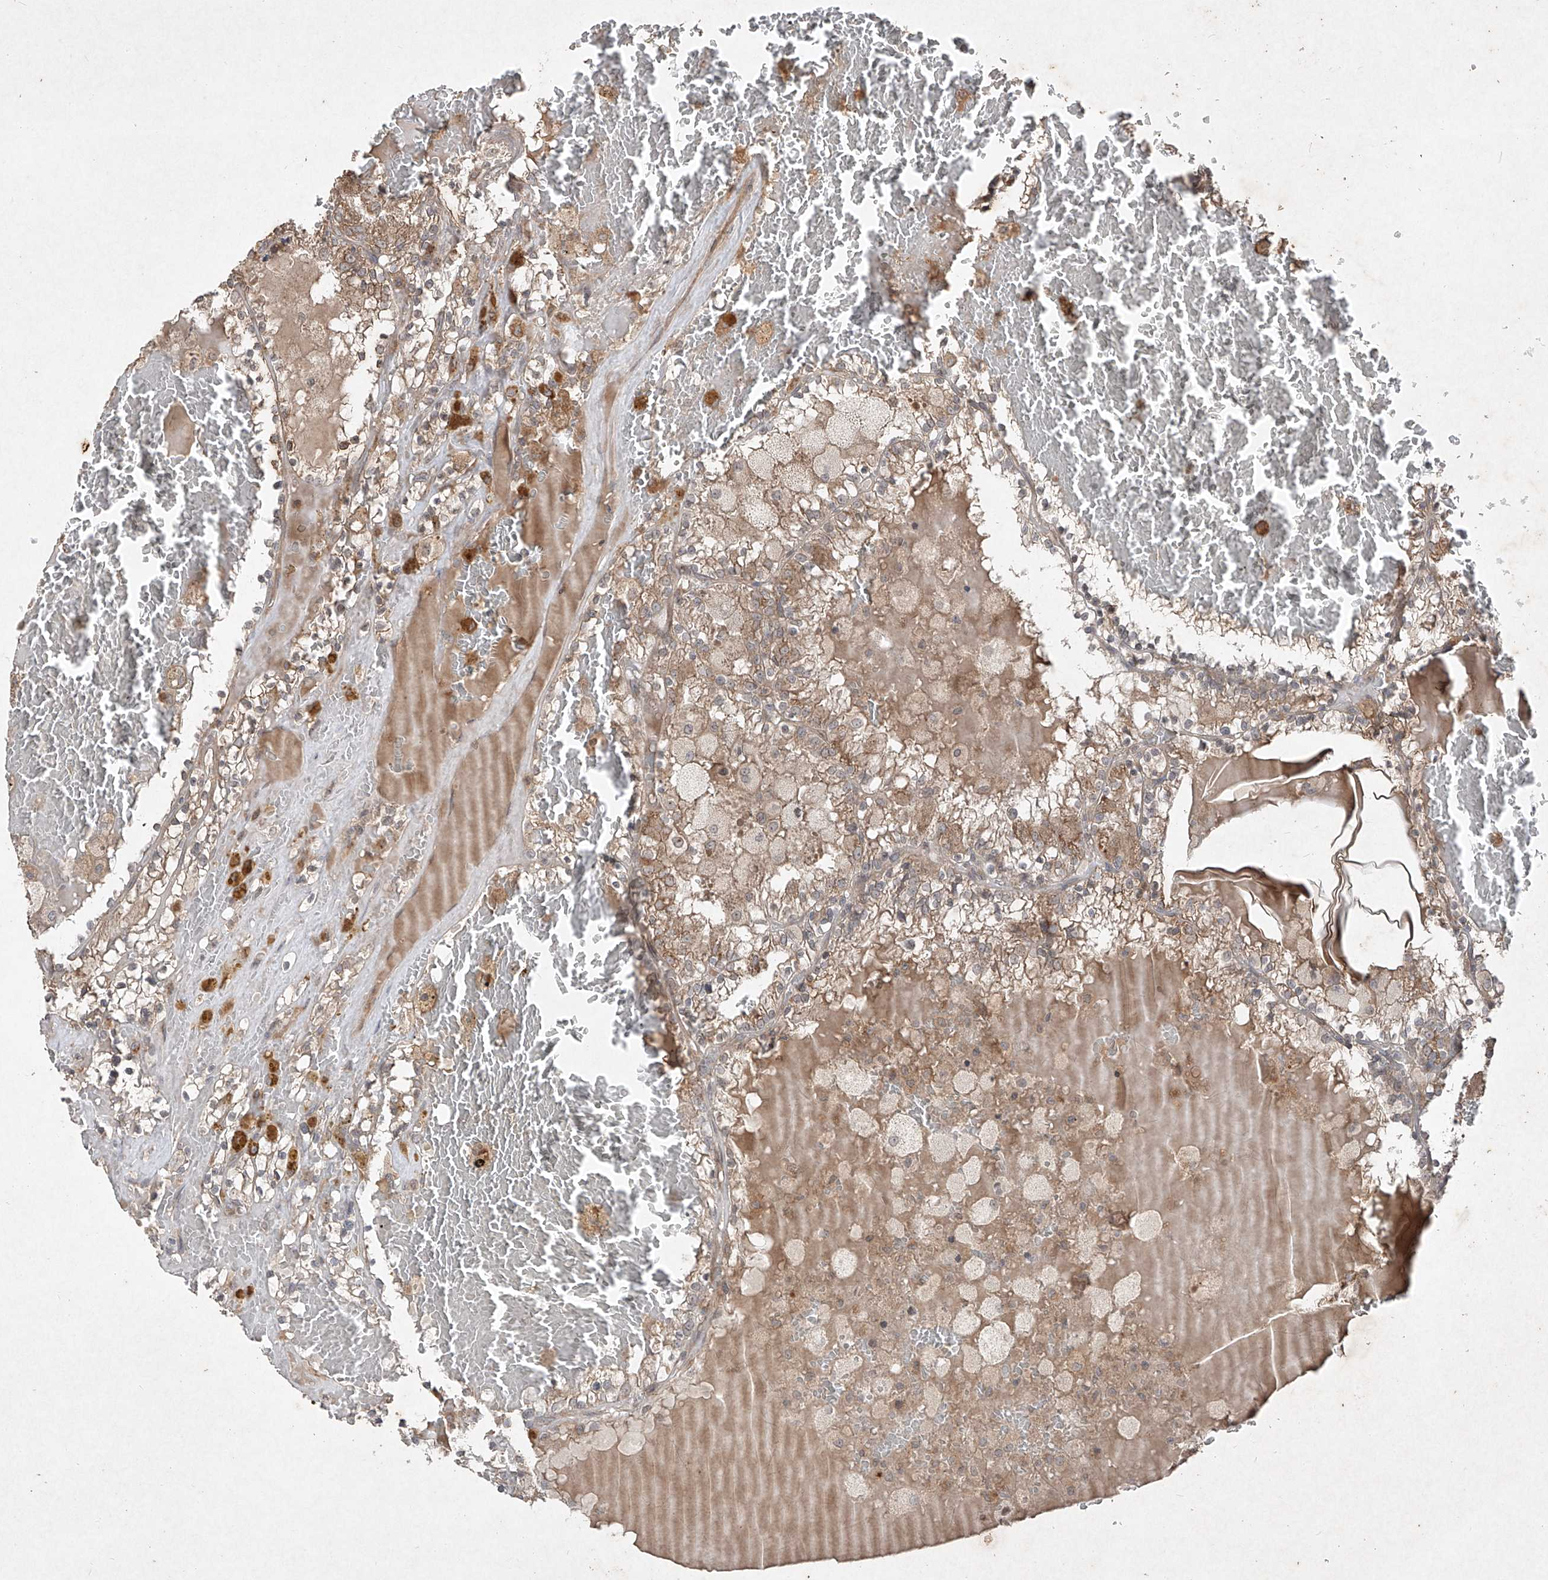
{"staining": {"intensity": "moderate", "quantity": ">75%", "location": "cytoplasmic/membranous"}, "tissue": "renal cancer", "cell_type": "Tumor cells", "image_type": "cancer", "snomed": [{"axis": "morphology", "description": "Adenocarcinoma, NOS"}, {"axis": "topography", "description": "Kidney"}], "caption": "There is medium levels of moderate cytoplasmic/membranous positivity in tumor cells of renal adenocarcinoma, as demonstrated by immunohistochemical staining (brown color).", "gene": "ABCD3", "patient": {"sex": "female", "age": 56}}